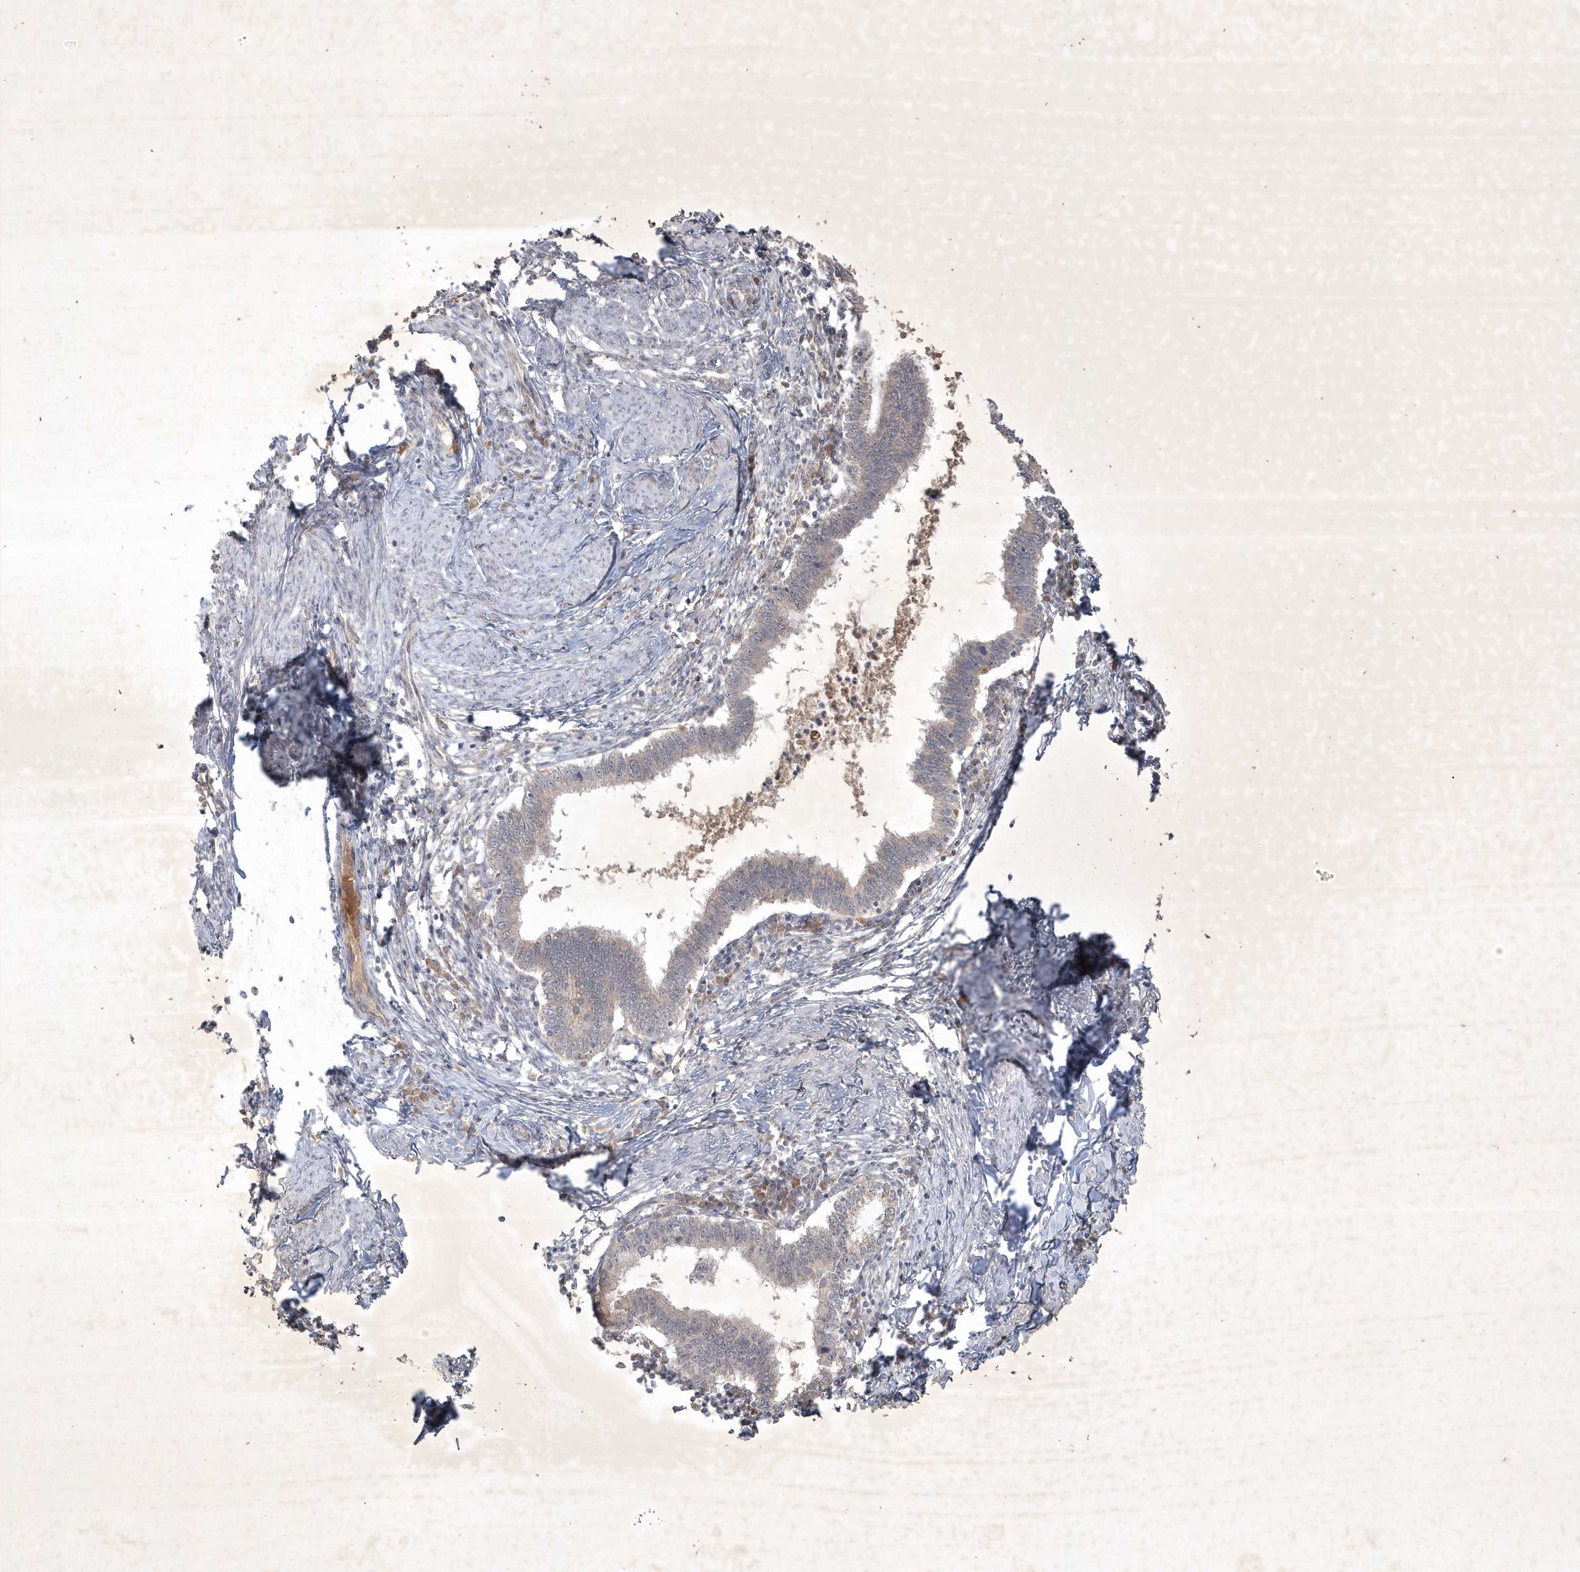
{"staining": {"intensity": "weak", "quantity": "25%-75%", "location": "cytoplasmic/membranous"}, "tissue": "cervical cancer", "cell_type": "Tumor cells", "image_type": "cancer", "snomed": [{"axis": "morphology", "description": "Adenocarcinoma, NOS"}, {"axis": "topography", "description": "Cervix"}], "caption": "A histopathology image showing weak cytoplasmic/membranous expression in approximately 25%-75% of tumor cells in cervical adenocarcinoma, as visualized by brown immunohistochemical staining.", "gene": "BOD1", "patient": {"sex": "female", "age": 36}}